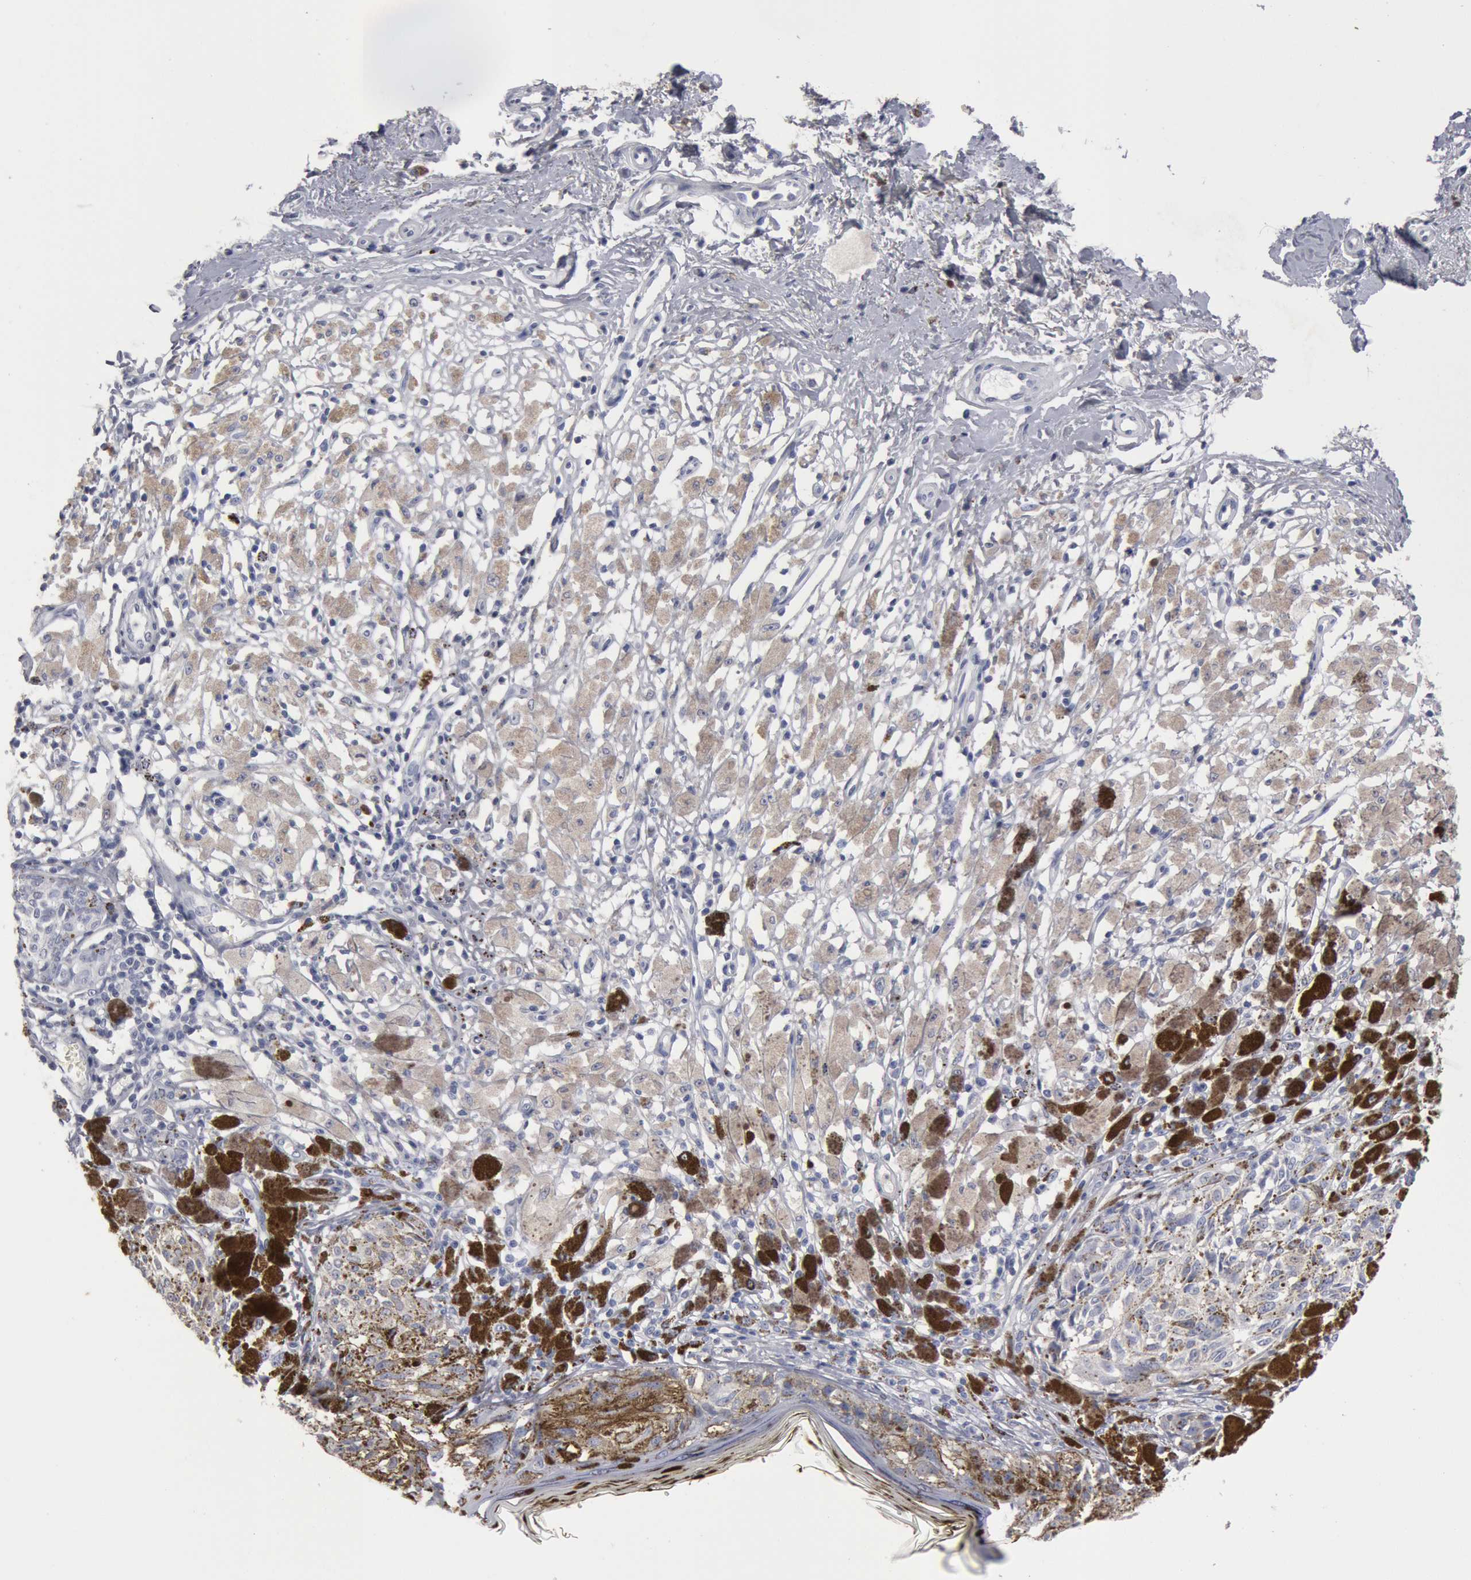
{"staining": {"intensity": "weak", "quantity": "25%-75%", "location": "cytoplasmic/membranous,nuclear"}, "tissue": "melanoma", "cell_type": "Tumor cells", "image_type": "cancer", "snomed": [{"axis": "morphology", "description": "Malignant melanoma, NOS"}, {"axis": "topography", "description": "Skin"}], "caption": "A low amount of weak cytoplasmic/membranous and nuclear expression is appreciated in approximately 25%-75% of tumor cells in malignant melanoma tissue.", "gene": "FOXA2", "patient": {"sex": "male", "age": 88}}